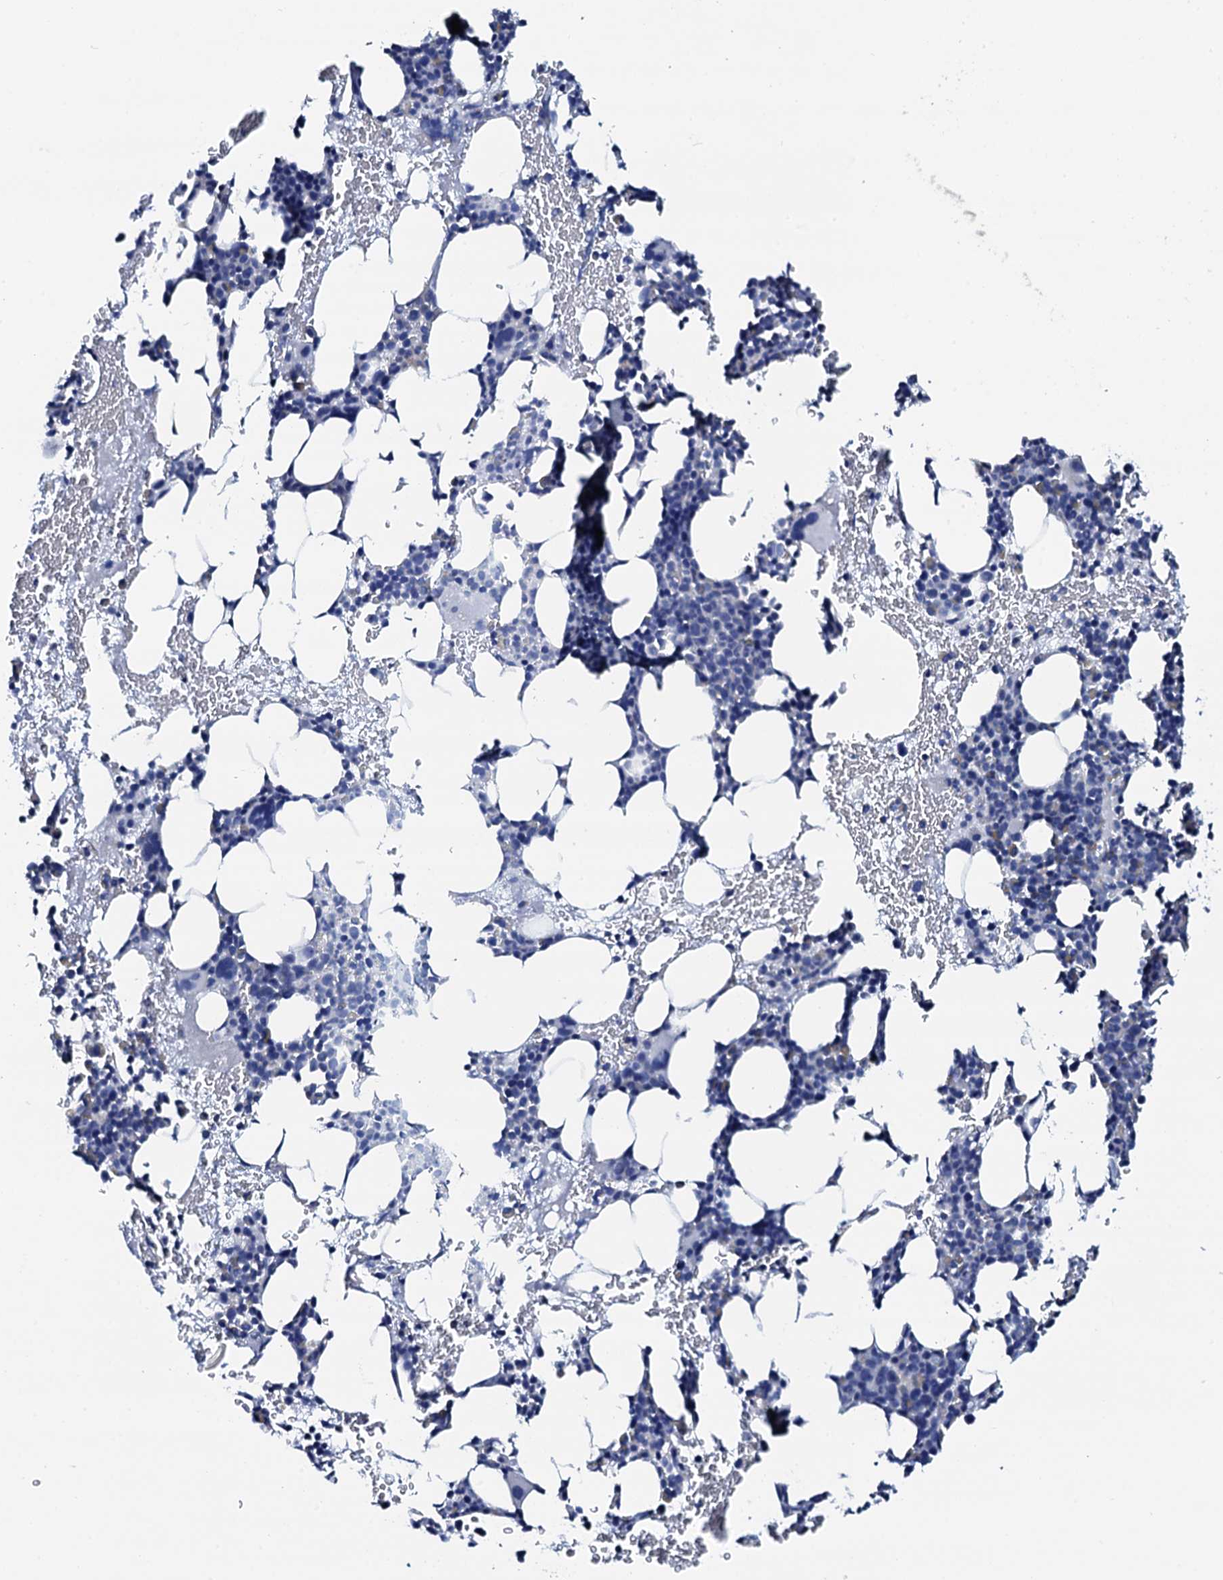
{"staining": {"intensity": "negative", "quantity": "none", "location": "none"}, "tissue": "bone marrow", "cell_type": "Hematopoietic cells", "image_type": "normal", "snomed": [{"axis": "morphology", "description": "Normal tissue, NOS"}, {"axis": "topography", "description": "Bone marrow"}], "caption": "Immunohistochemical staining of unremarkable human bone marrow reveals no significant expression in hematopoietic cells.", "gene": "GYS2", "patient": {"sex": "female", "age": 37}}